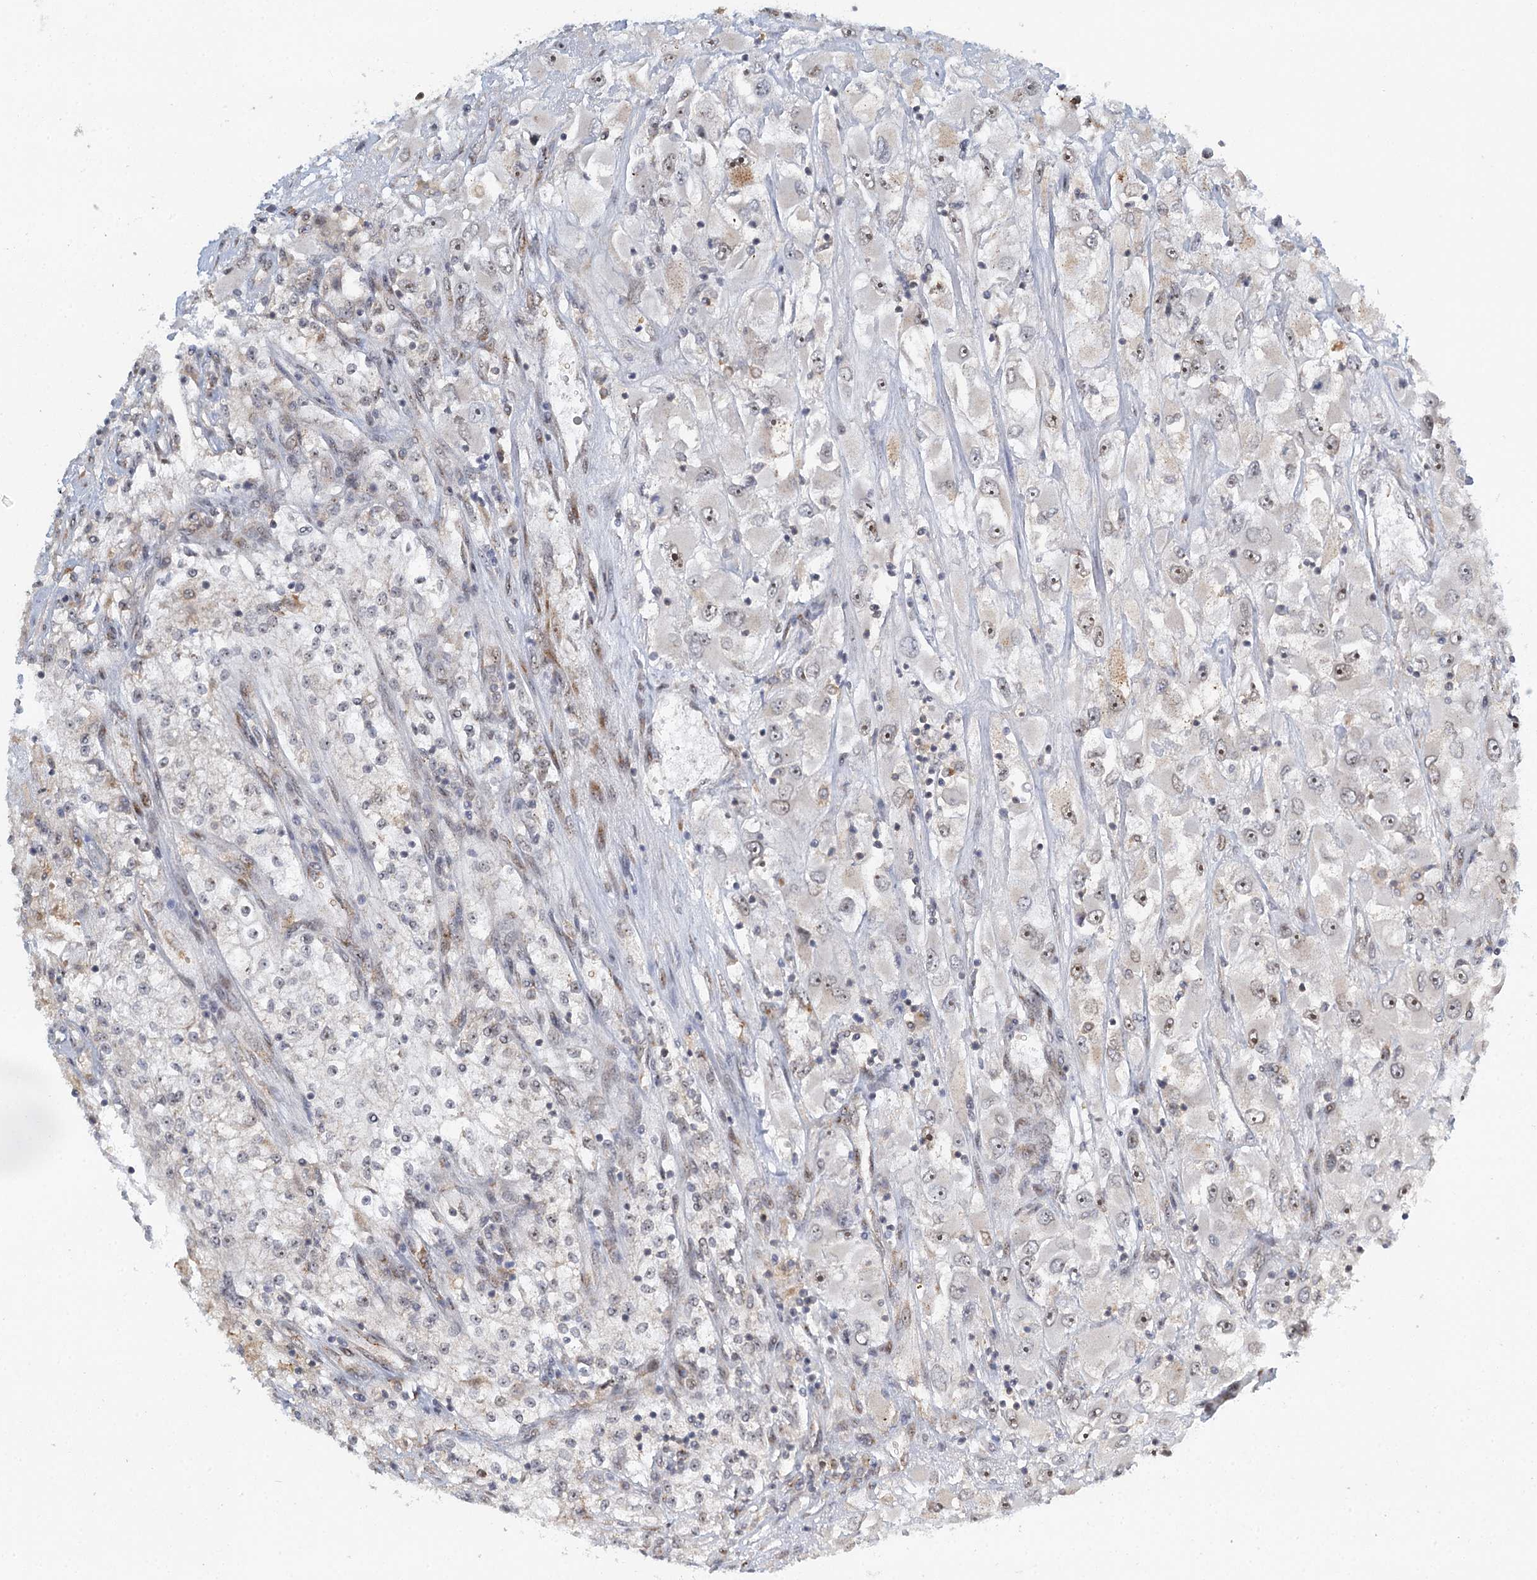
{"staining": {"intensity": "negative", "quantity": "none", "location": "none"}, "tissue": "renal cancer", "cell_type": "Tumor cells", "image_type": "cancer", "snomed": [{"axis": "morphology", "description": "Adenocarcinoma, NOS"}, {"axis": "topography", "description": "Kidney"}], "caption": "The IHC image has no significant expression in tumor cells of renal cancer (adenocarcinoma) tissue. (DAB (3,3'-diaminobenzidine) IHC, high magnification).", "gene": "TREX1", "patient": {"sex": "female", "age": 52}}